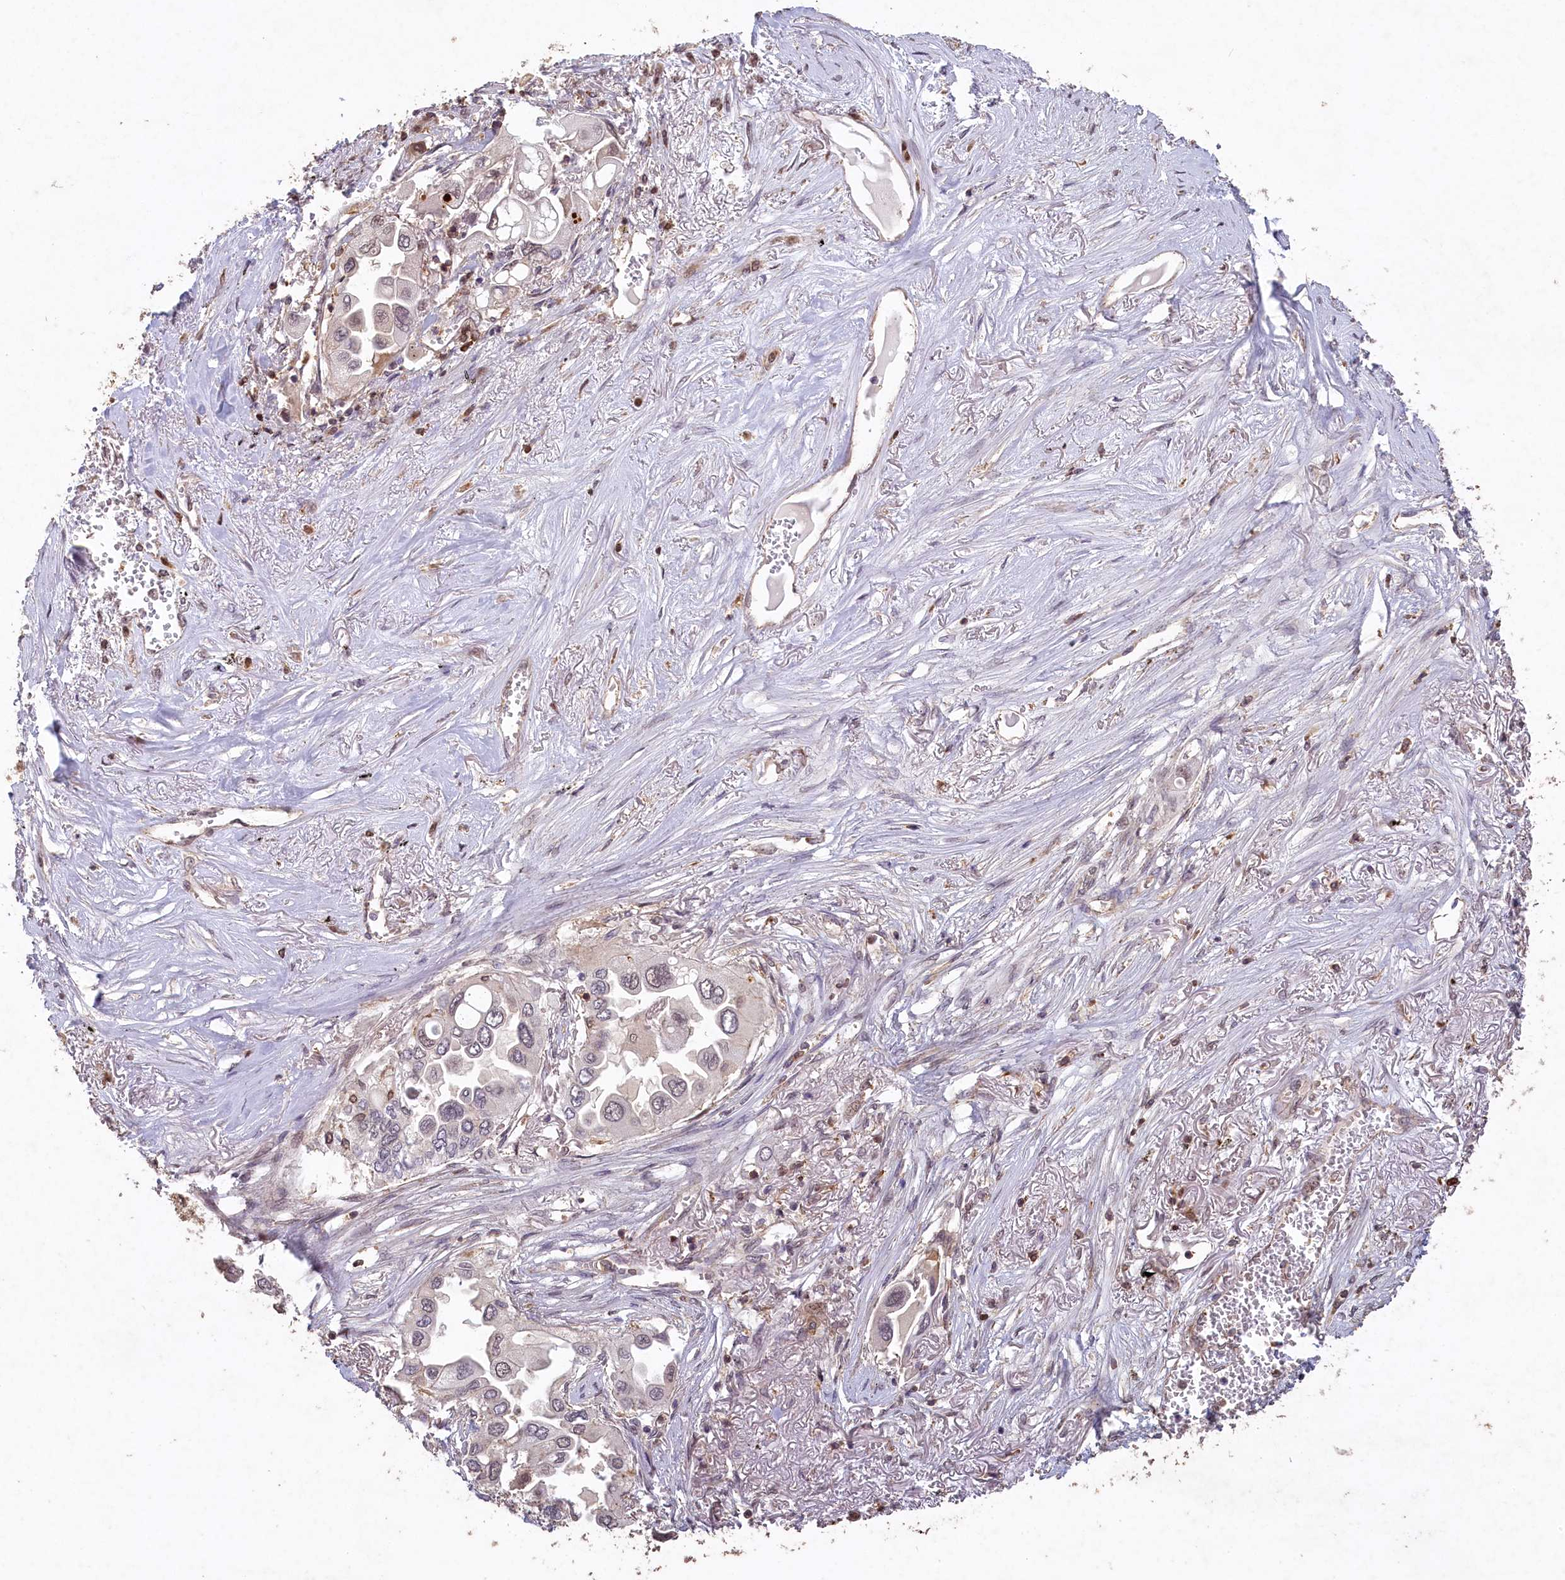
{"staining": {"intensity": "weak", "quantity": "<25%", "location": "nuclear"}, "tissue": "lung cancer", "cell_type": "Tumor cells", "image_type": "cancer", "snomed": [{"axis": "morphology", "description": "Adenocarcinoma, NOS"}, {"axis": "topography", "description": "Lung"}], "caption": "The micrograph exhibits no significant positivity in tumor cells of lung adenocarcinoma.", "gene": "MADD", "patient": {"sex": "female", "age": 76}}